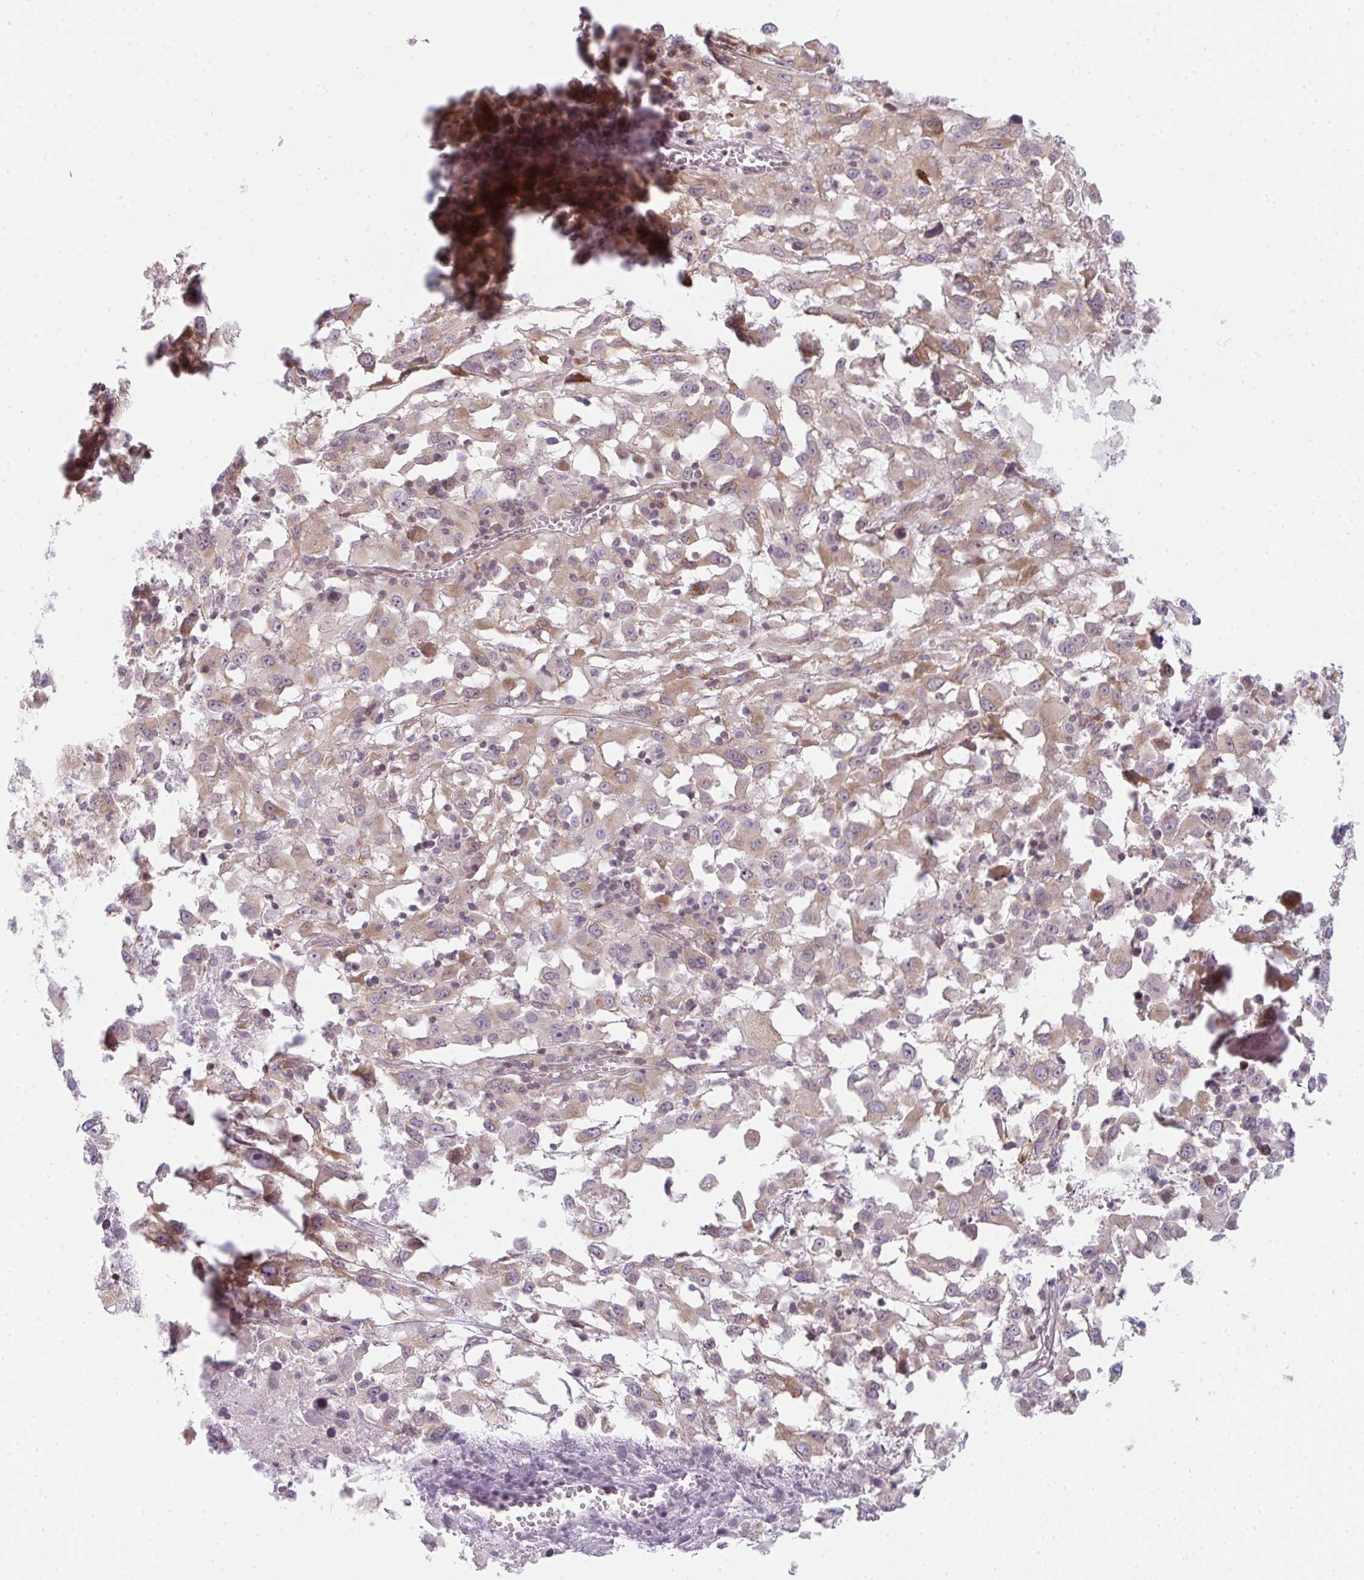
{"staining": {"intensity": "weak", "quantity": ">75%", "location": "cytoplasmic/membranous"}, "tissue": "melanoma", "cell_type": "Tumor cells", "image_type": "cancer", "snomed": [{"axis": "morphology", "description": "Malignant melanoma, Metastatic site"}, {"axis": "topography", "description": "Soft tissue"}], "caption": "Malignant melanoma (metastatic site) stained for a protein demonstrates weak cytoplasmic/membranous positivity in tumor cells.", "gene": "TMEM237", "patient": {"sex": "male", "age": 50}}